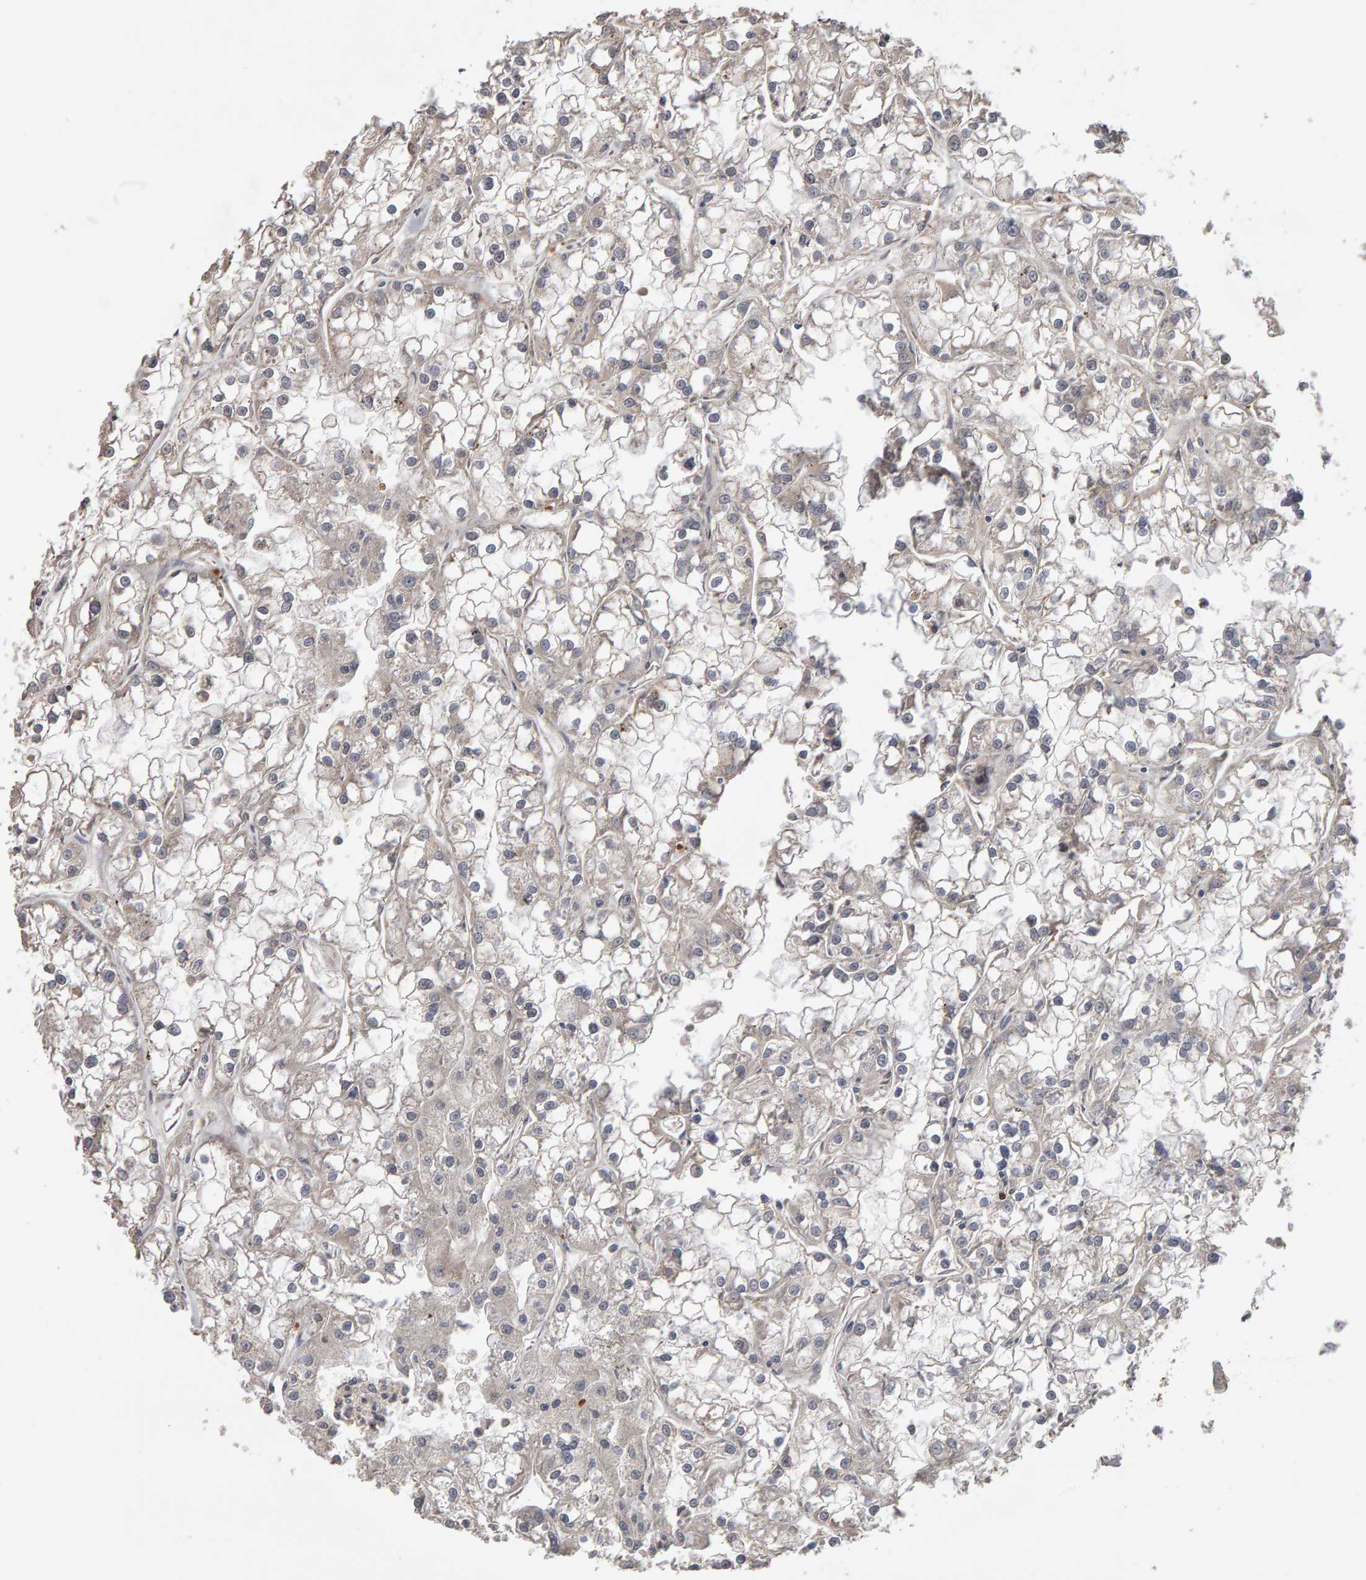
{"staining": {"intensity": "weak", "quantity": "<25%", "location": "cytoplasmic/membranous"}, "tissue": "renal cancer", "cell_type": "Tumor cells", "image_type": "cancer", "snomed": [{"axis": "morphology", "description": "Adenocarcinoma, NOS"}, {"axis": "topography", "description": "Kidney"}], "caption": "High magnification brightfield microscopy of renal cancer (adenocarcinoma) stained with DAB (brown) and counterstained with hematoxylin (blue): tumor cells show no significant staining. (Brightfield microscopy of DAB (3,3'-diaminobenzidine) immunohistochemistry (IHC) at high magnification).", "gene": "COASY", "patient": {"sex": "female", "age": 52}}